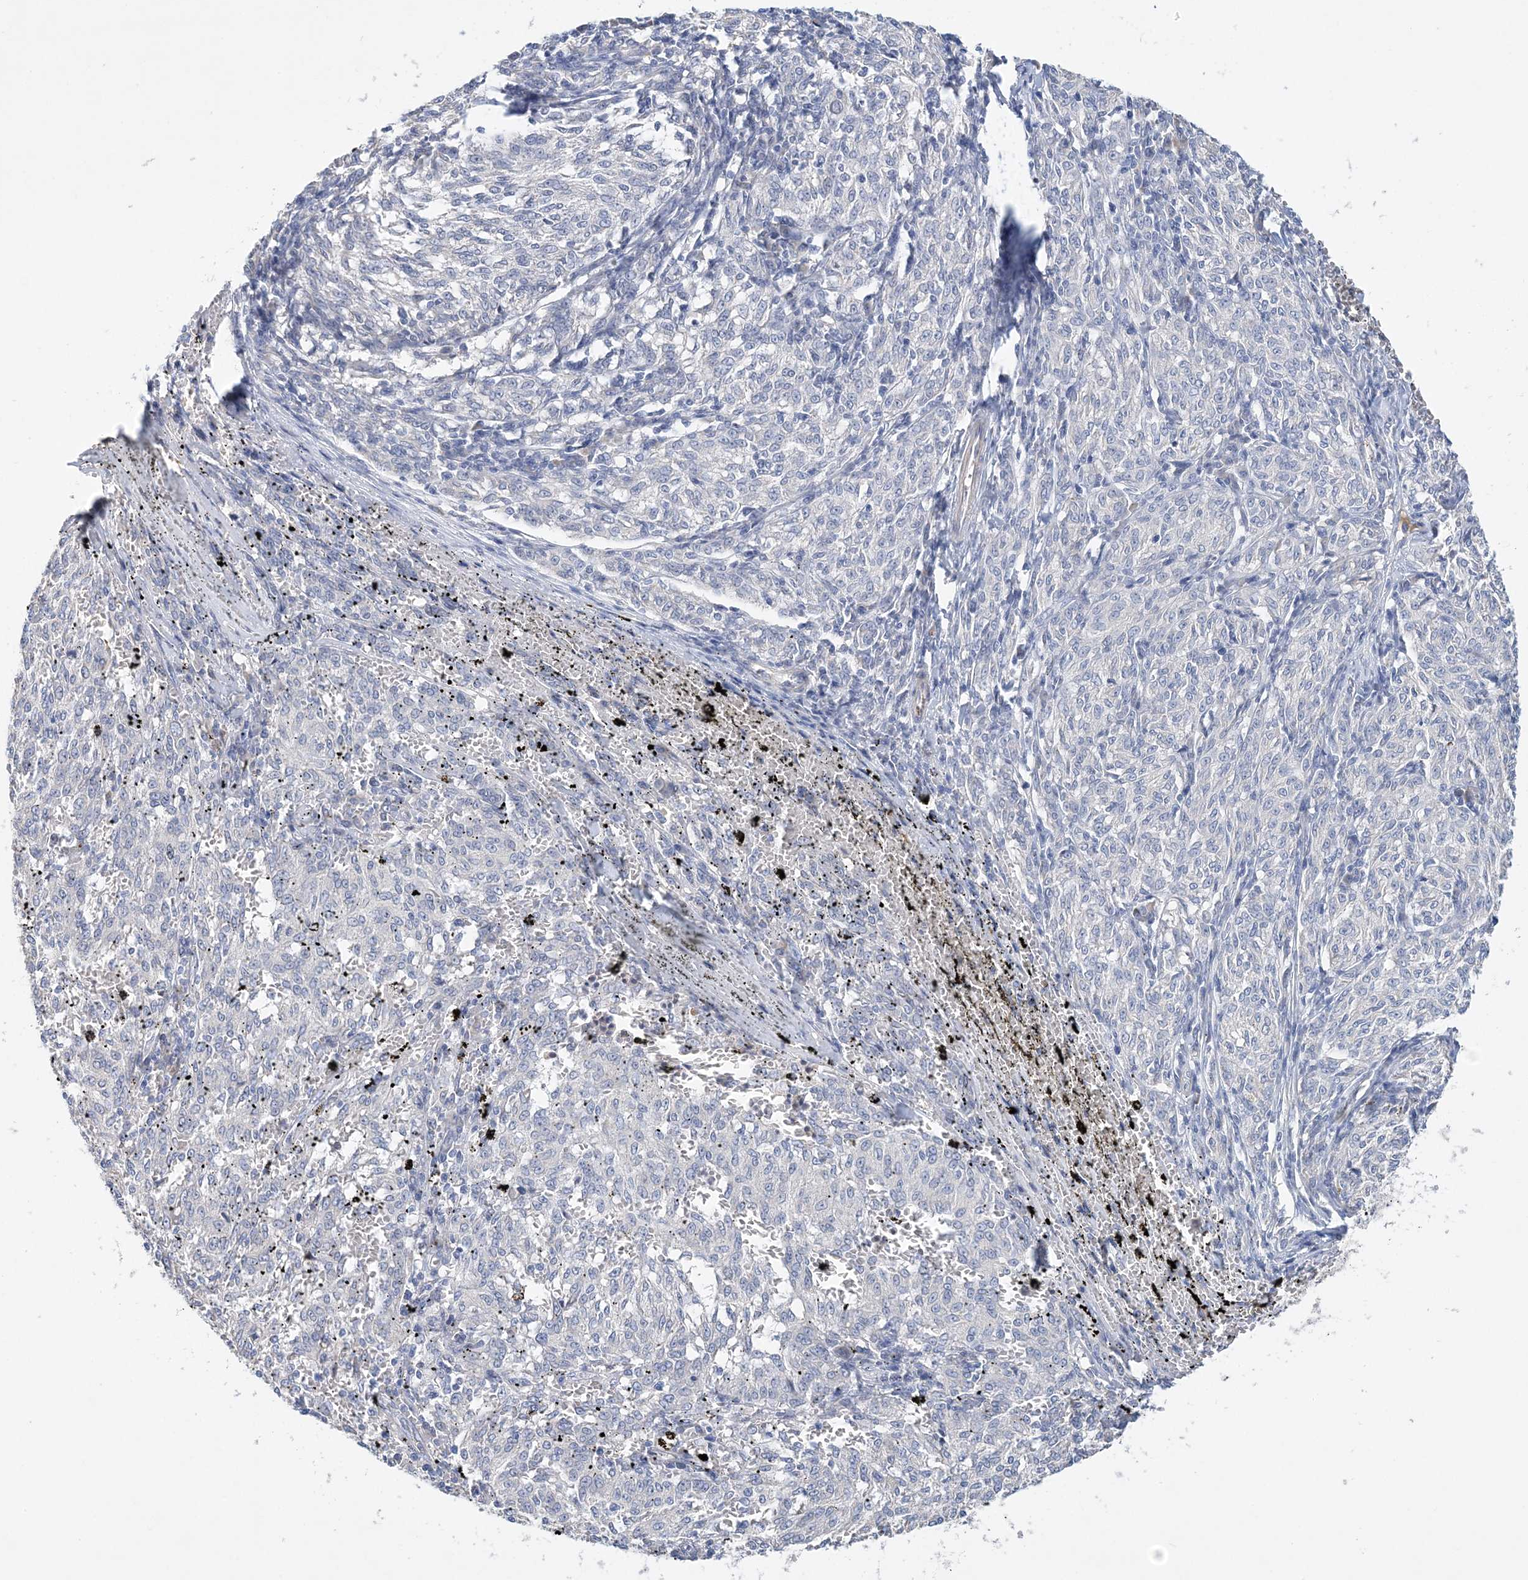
{"staining": {"intensity": "negative", "quantity": "none", "location": "none"}, "tissue": "melanoma", "cell_type": "Tumor cells", "image_type": "cancer", "snomed": [{"axis": "morphology", "description": "Malignant melanoma, NOS"}, {"axis": "topography", "description": "Skin"}], "caption": "Tumor cells show no significant expression in malignant melanoma. The staining was performed using DAB (3,3'-diaminobenzidine) to visualize the protein expression in brown, while the nuclei were stained in blue with hematoxylin (Magnification: 20x).", "gene": "LRRIQ4", "patient": {"sex": "female", "age": 72}}